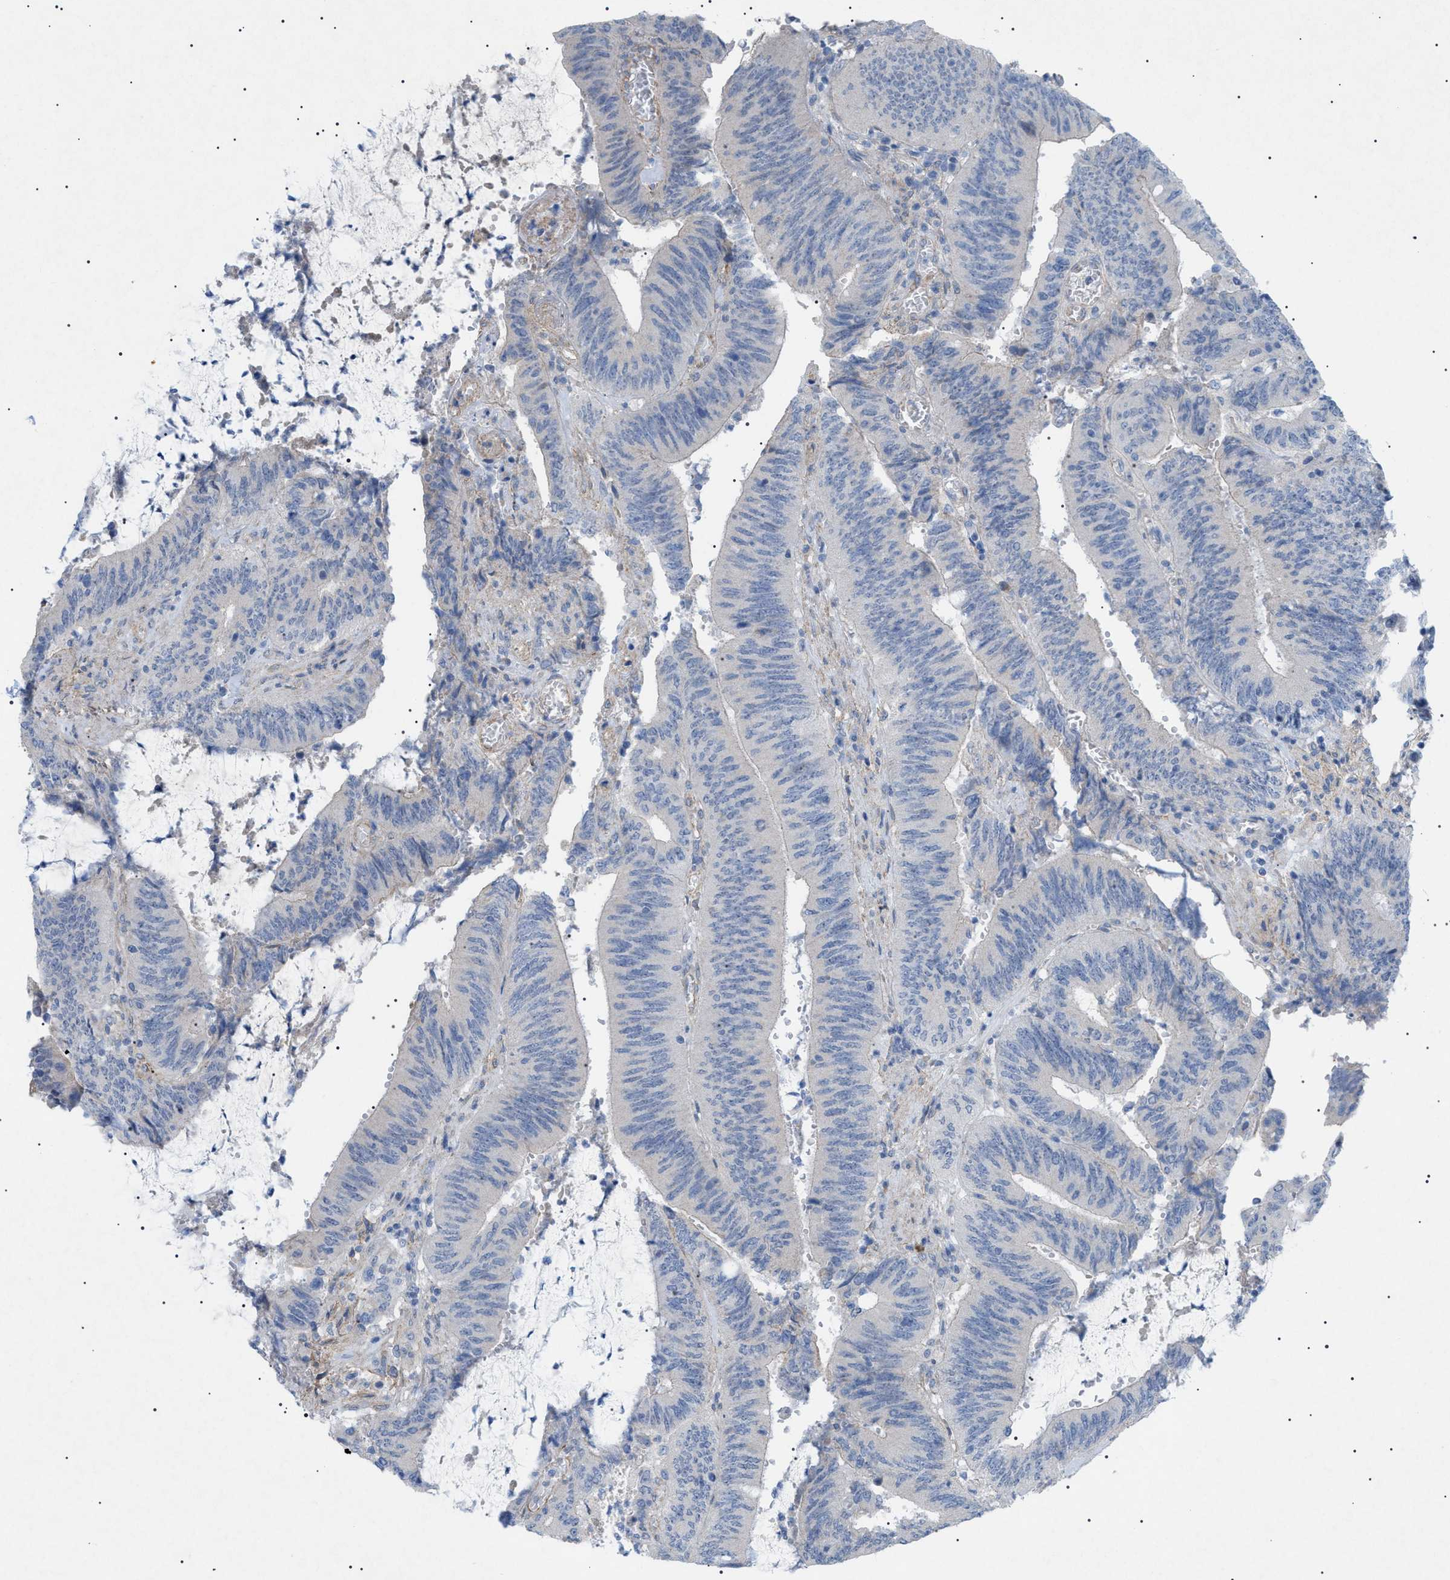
{"staining": {"intensity": "negative", "quantity": "none", "location": "none"}, "tissue": "colorectal cancer", "cell_type": "Tumor cells", "image_type": "cancer", "snomed": [{"axis": "morphology", "description": "Normal tissue, NOS"}, {"axis": "morphology", "description": "Adenocarcinoma, NOS"}, {"axis": "topography", "description": "Rectum"}], "caption": "This is a micrograph of IHC staining of colorectal cancer, which shows no expression in tumor cells.", "gene": "ADAMTS1", "patient": {"sex": "female", "age": 66}}